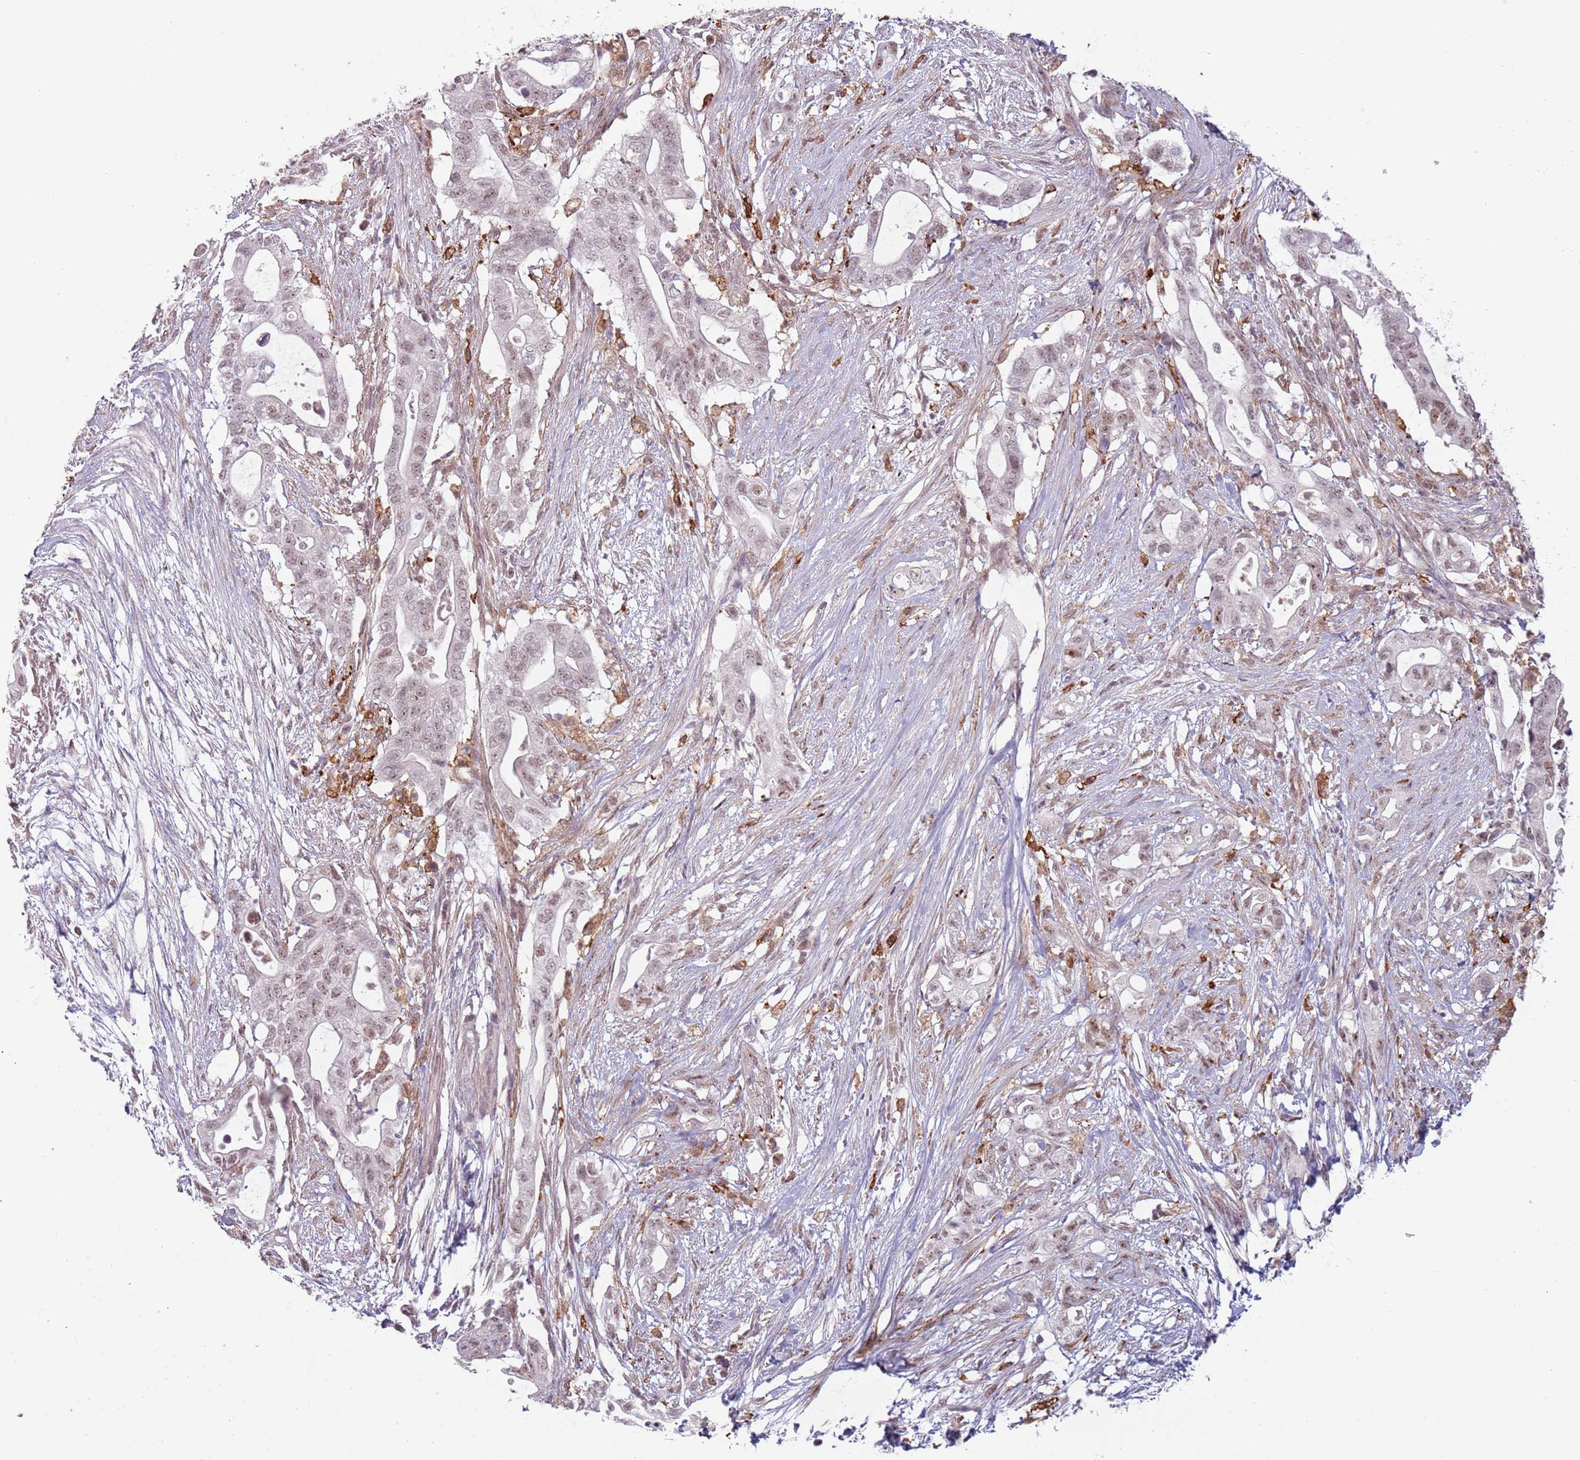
{"staining": {"intensity": "weak", "quantity": "25%-75%", "location": "nuclear"}, "tissue": "pancreatic cancer", "cell_type": "Tumor cells", "image_type": "cancer", "snomed": [{"axis": "morphology", "description": "Adenocarcinoma, NOS"}, {"axis": "topography", "description": "Pancreas"}], "caption": "The photomicrograph reveals immunohistochemical staining of pancreatic cancer (adenocarcinoma). There is weak nuclear expression is present in approximately 25%-75% of tumor cells.", "gene": "REXO4", "patient": {"sex": "female", "age": 72}}